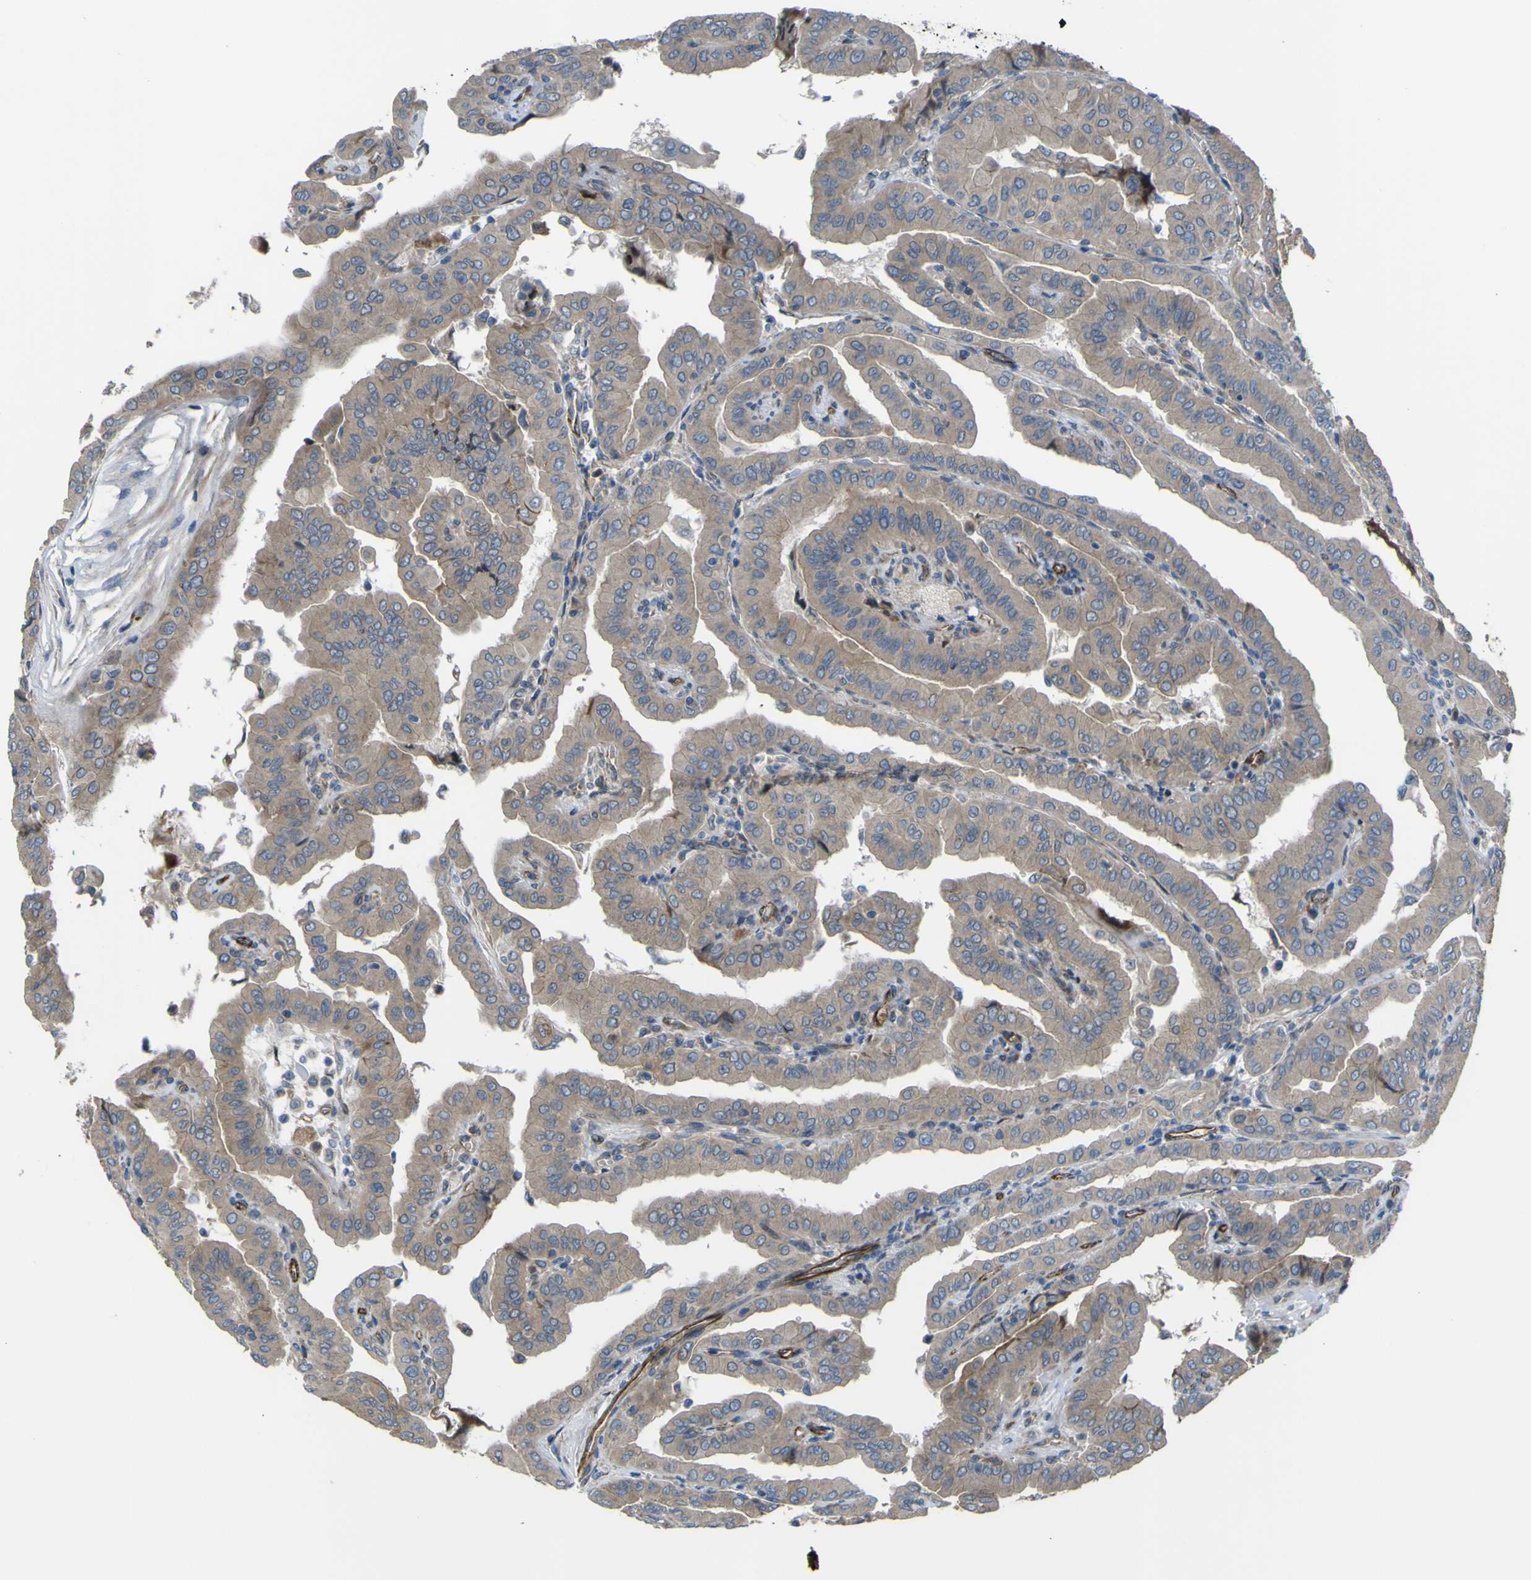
{"staining": {"intensity": "weak", "quantity": ">75%", "location": "cytoplasmic/membranous"}, "tissue": "thyroid cancer", "cell_type": "Tumor cells", "image_type": "cancer", "snomed": [{"axis": "morphology", "description": "Papillary adenocarcinoma, NOS"}, {"axis": "topography", "description": "Thyroid gland"}], "caption": "DAB (3,3'-diaminobenzidine) immunohistochemical staining of human thyroid papillary adenocarcinoma exhibits weak cytoplasmic/membranous protein positivity in approximately >75% of tumor cells. Nuclei are stained in blue.", "gene": "FBXO30", "patient": {"sex": "male", "age": 33}}